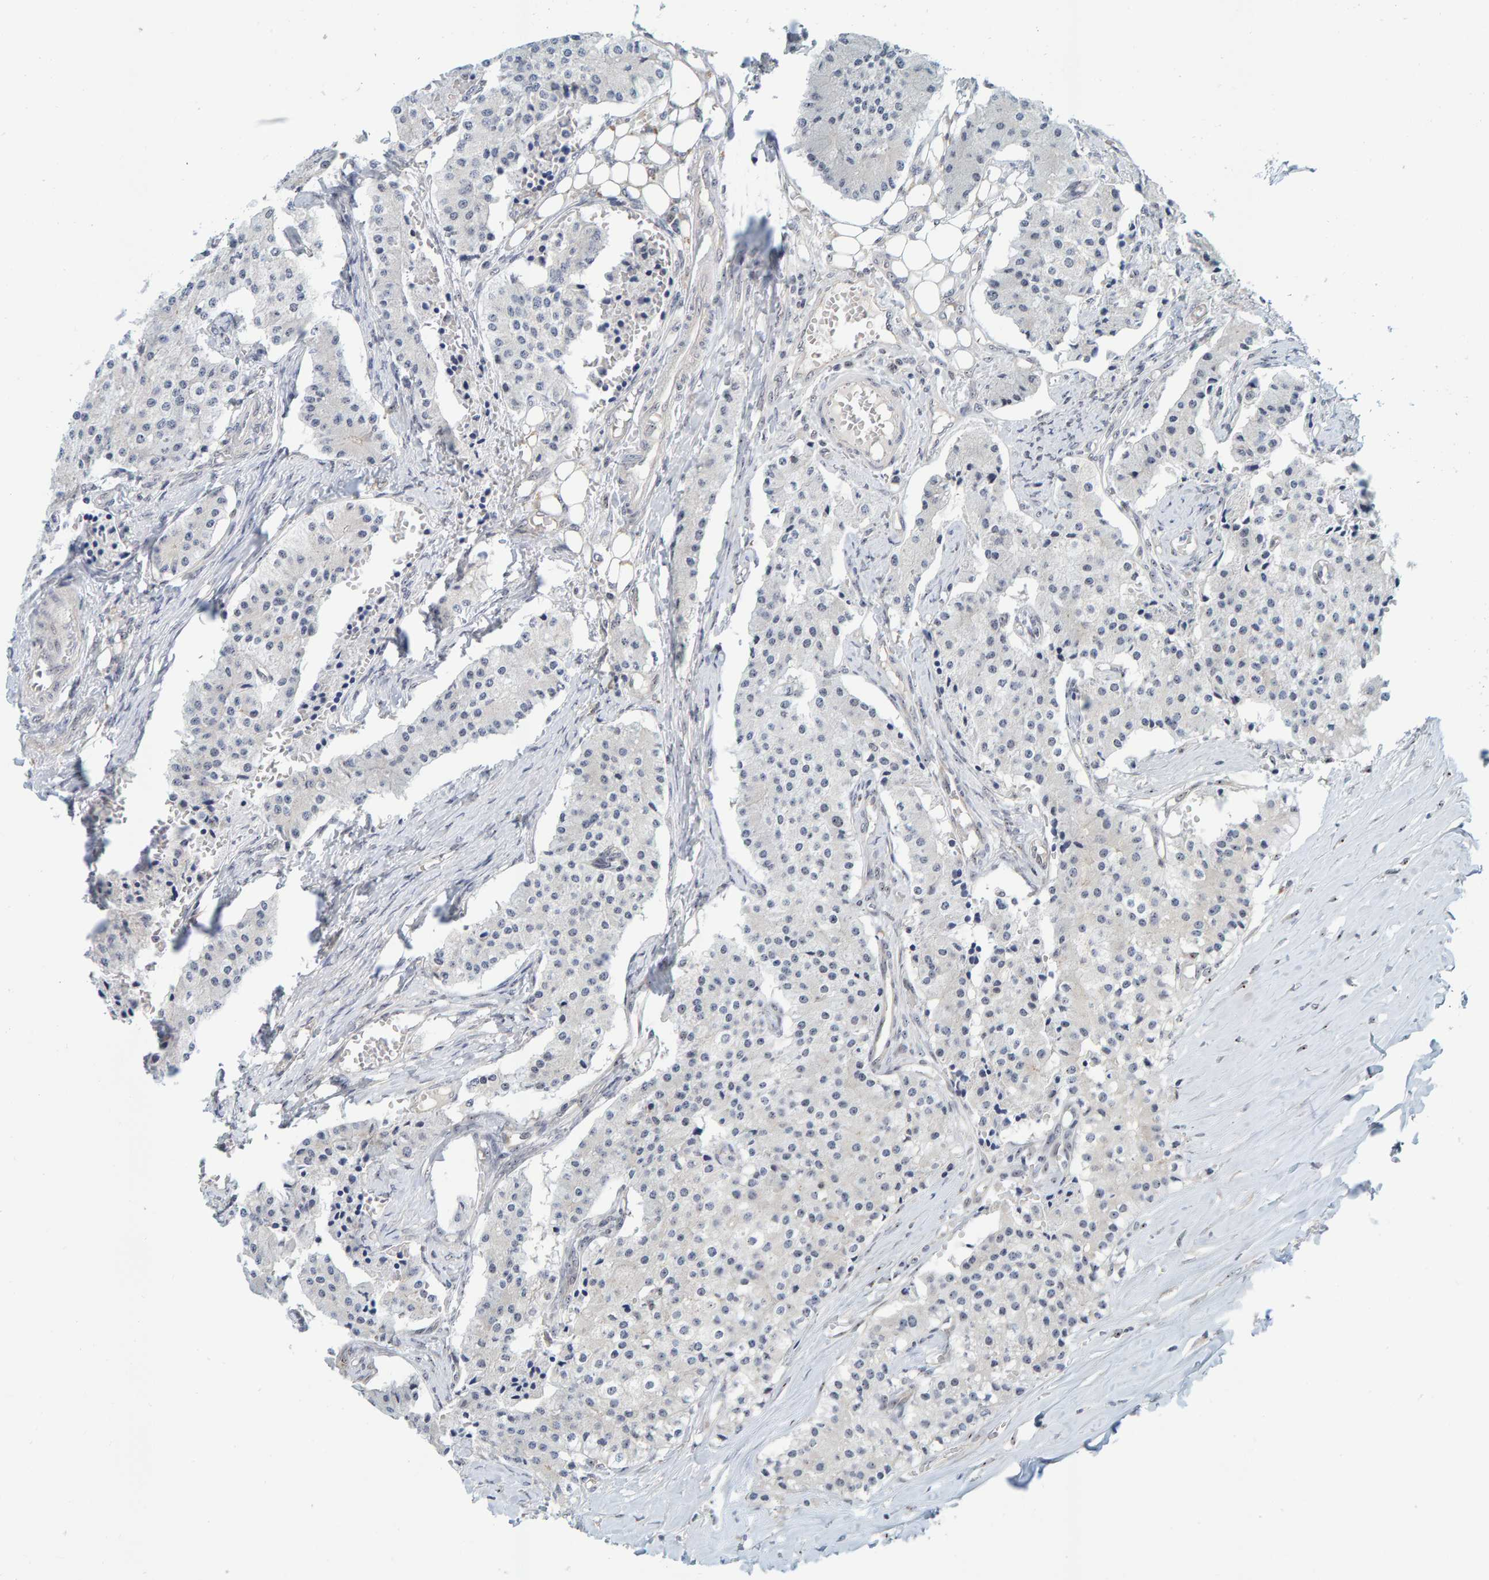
{"staining": {"intensity": "negative", "quantity": "none", "location": "none"}, "tissue": "carcinoid", "cell_type": "Tumor cells", "image_type": "cancer", "snomed": [{"axis": "morphology", "description": "Carcinoid, malignant, NOS"}, {"axis": "topography", "description": "Colon"}], "caption": "Immunohistochemistry (IHC) photomicrograph of human carcinoid stained for a protein (brown), which reveals no staining in tumor cells.", "gene": "POLR1E", "patient": {"sex": "female", "age": 52}}